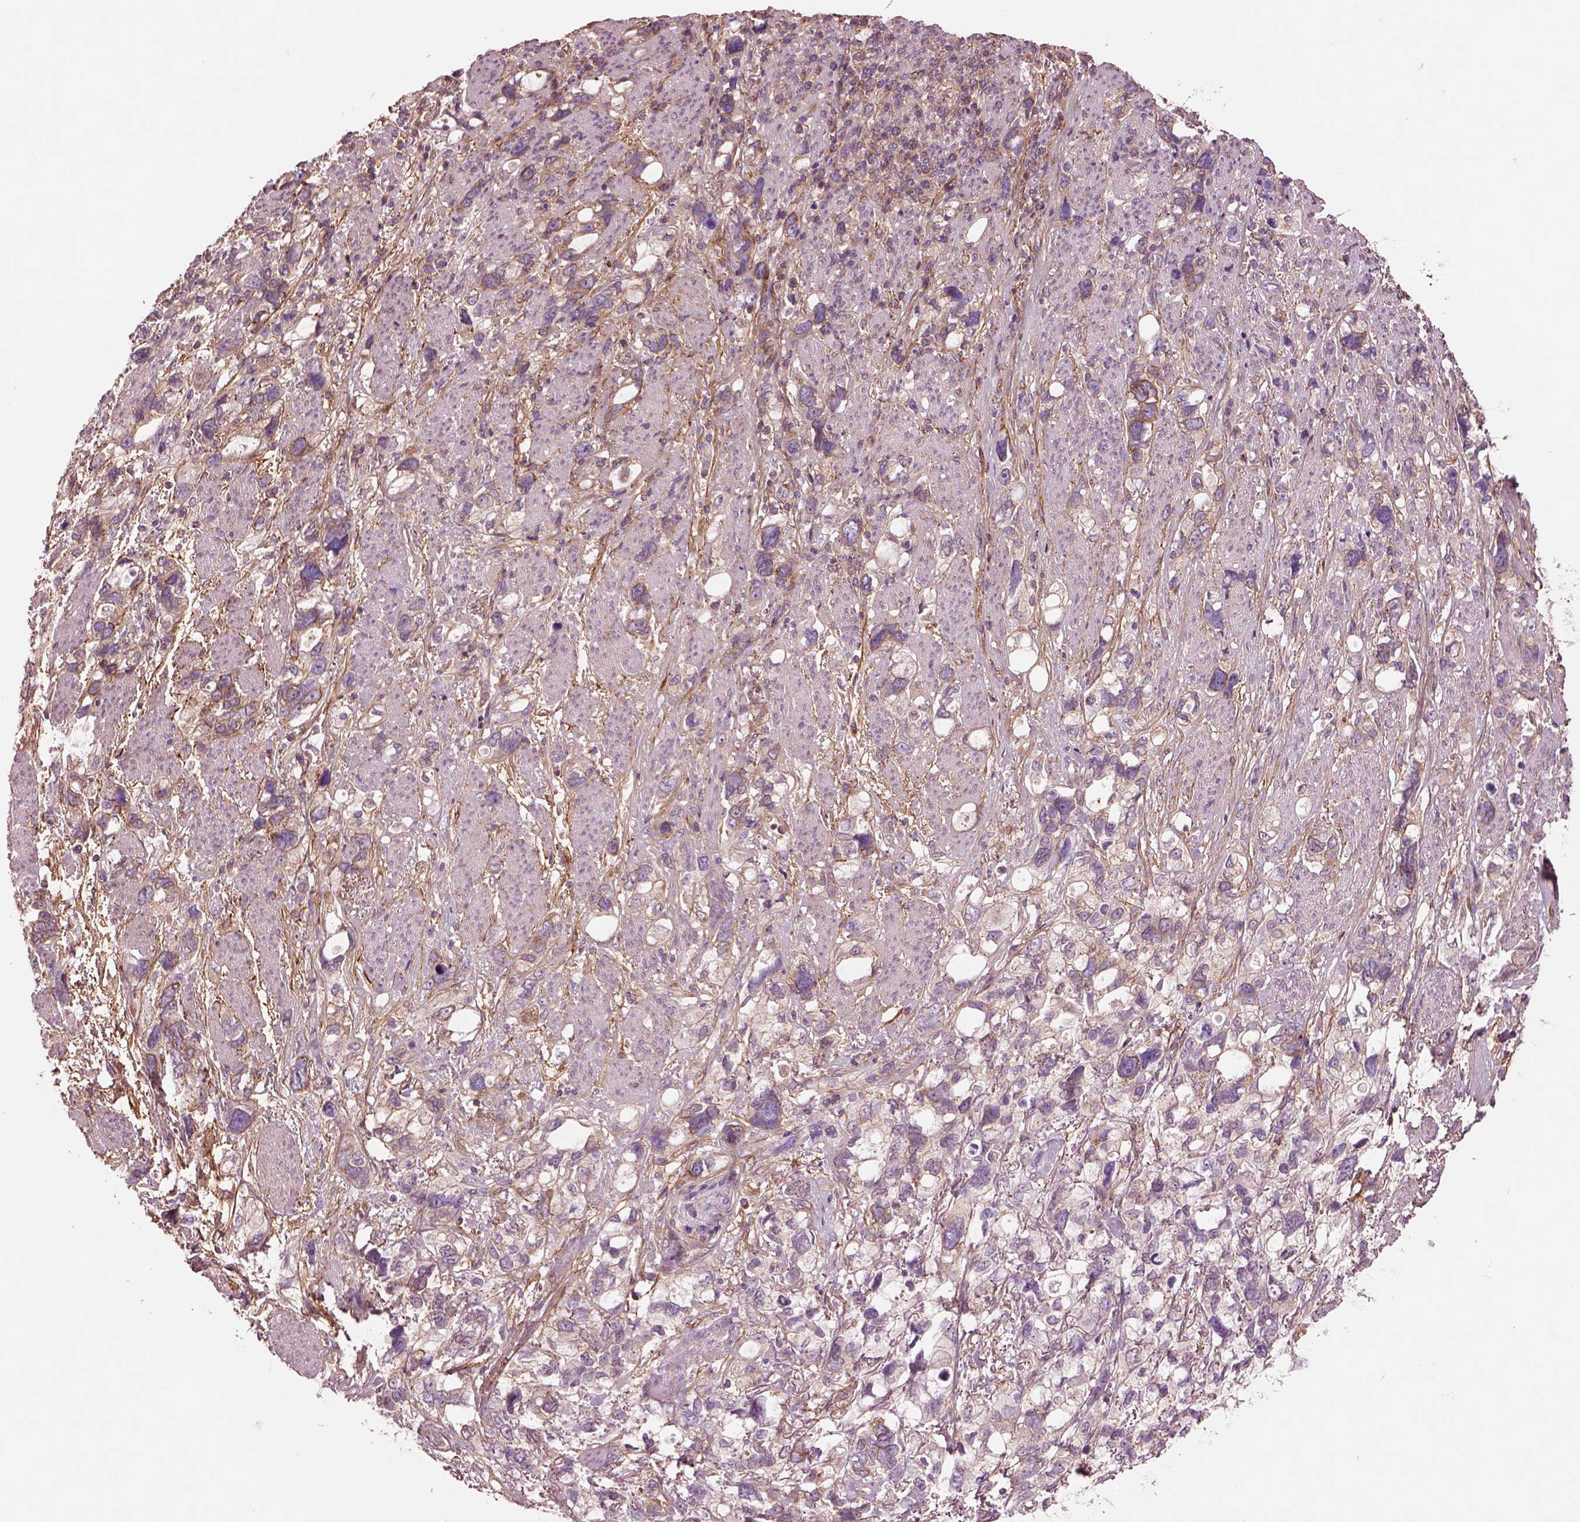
{"staining": {"intensity": "negative", "quantity": "none", "location": "none"}, "tissue": "stomach cancer", "cell_type": "Tumor cells", "image_type": "cancer", "snomed": [{"axis": "morphology", "description": "Adenocarcinoma, NOS"}, {"axis": "topography", "description": "Stomach, upper"}], "caption": "Tumor cells show no significant protein positivity in stomach cancer (adenocarcinoma).", "gene": "SEC23A", "patient": {"sex": "female", "age": 81}}